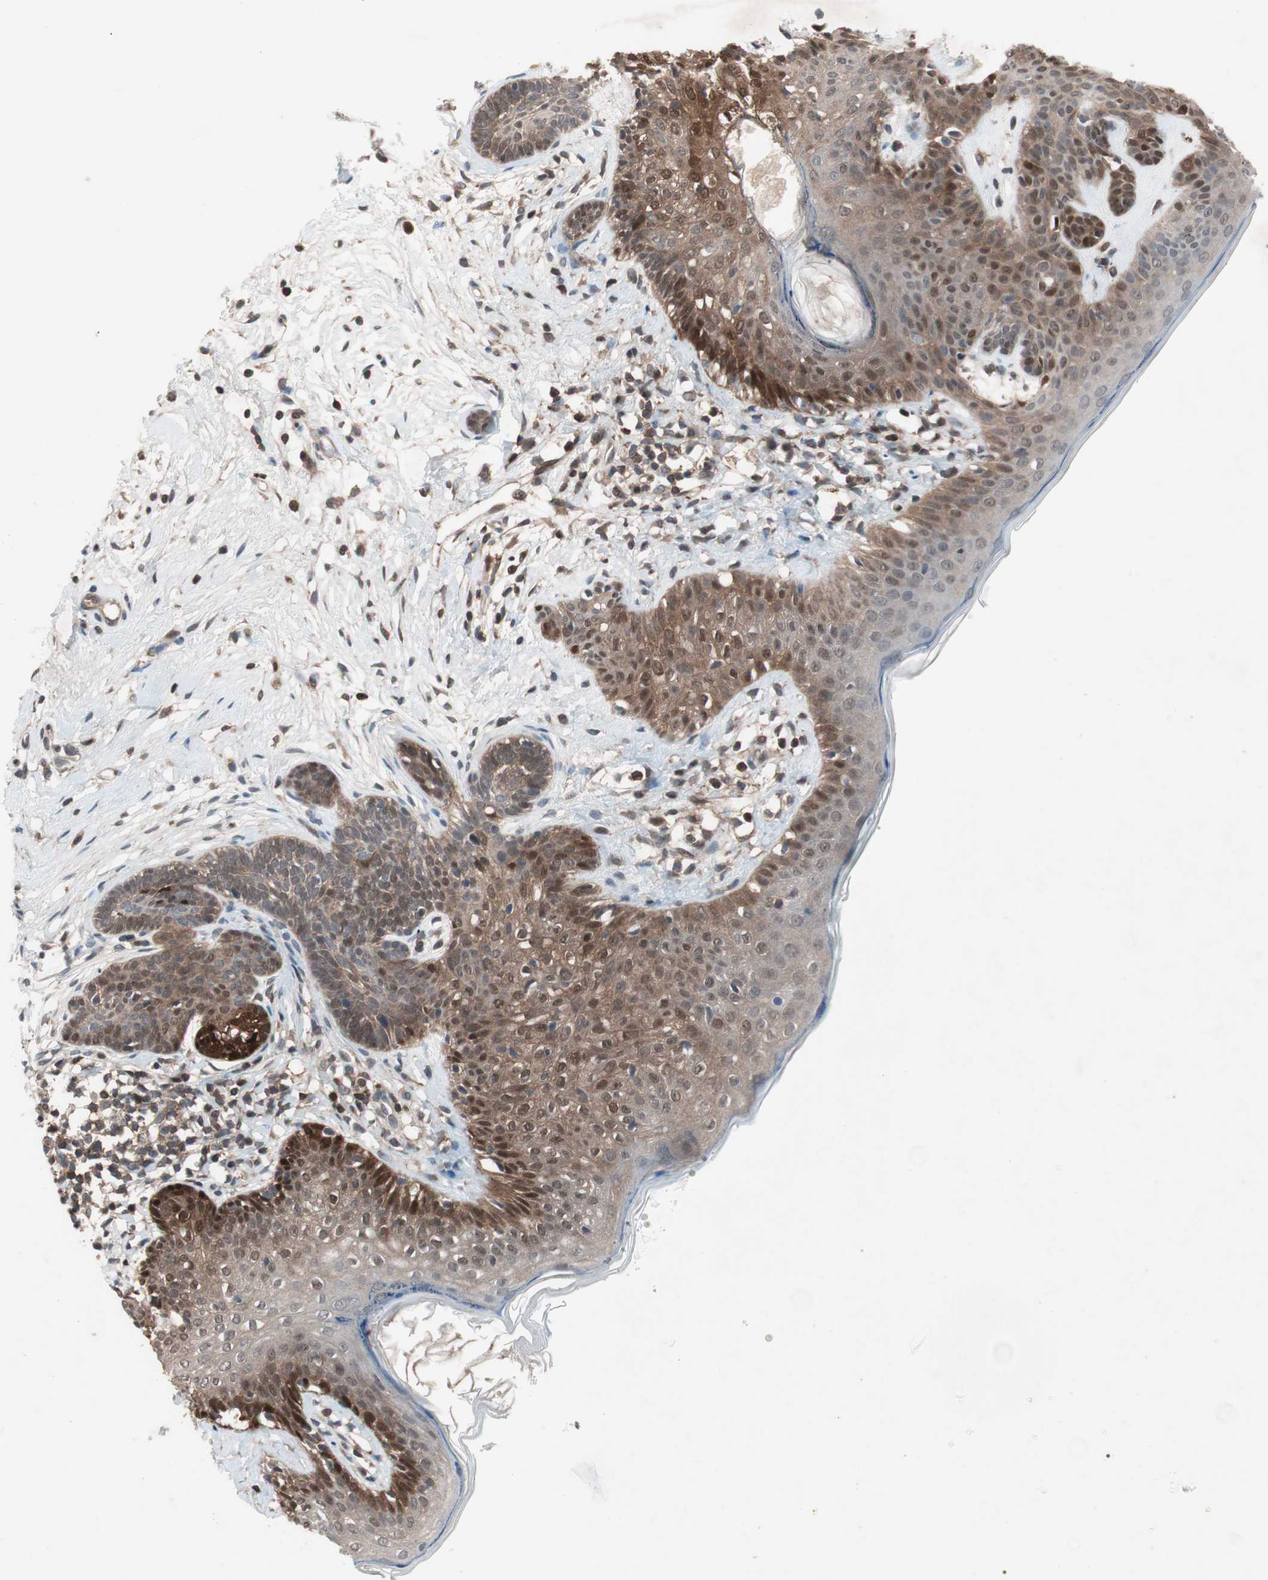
{"staining": {"intensity": "moderate", "quantity": ">75%", "location": "cytoplasmic/membranous"}, "tissue": "skin cancer", "cell_type": "Tumor cells", "image_type": "cancer", "snomed": [{"axis": "morphology", "description": "Developmental malformation"}, {"axis": "morphology", "description": "Basal cell carcinoma"}, {"axis": "topography", "description": "Skin"}], "caption": "There is medium levels of moderate cytoplasmic/membranous expression in tumor cells of skin cancer, as demonstrated by immunohistochemical staining (brown color).", "gene": "GALT", "patient": {"sex": "female", "age": 62}}